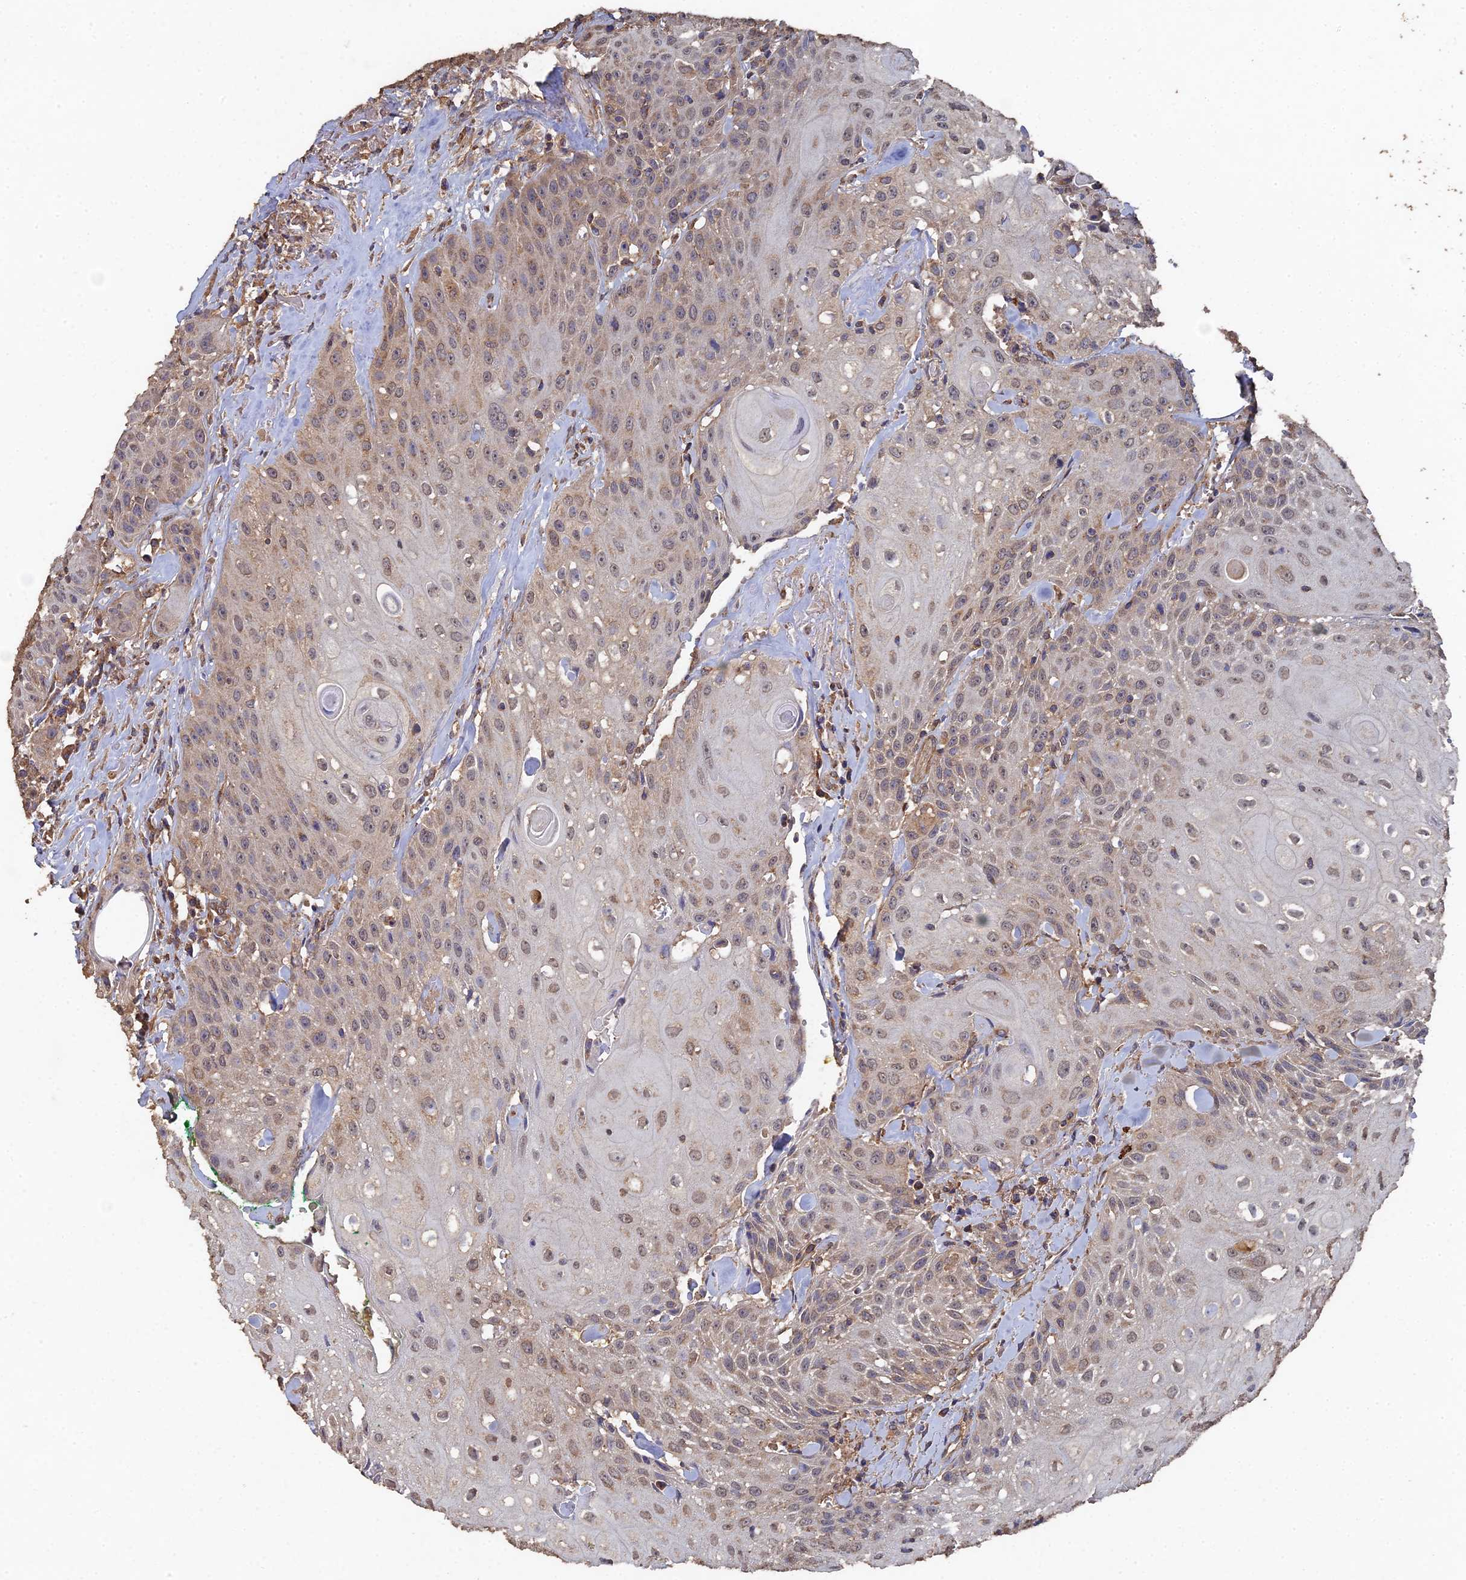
{"staining": {"intensity": "weak", "quantity": ">75%", "location": "cytoplasmic/membranous,nuclear"}, "tissue": "head and neck cancer", "cell_type": "Tumor cells", "image_type": "cancer", "snomed": [{"axis": "morphology", "description": "Squamous cell carcinoma, NOS"}, {"axis": "topography", "description": "Oral tissue"}, {"axis": "topography", "description": "Head-Neck"}], "caption": "An image of human head and neck cancer (squamous cell carcinoma) stained for a protein shows weak cytoplasmic/membranous and nuclear brown staining in tumor cells.", "gene": "SPANXN4", "patient": {"sex": "female", "age": 82}}